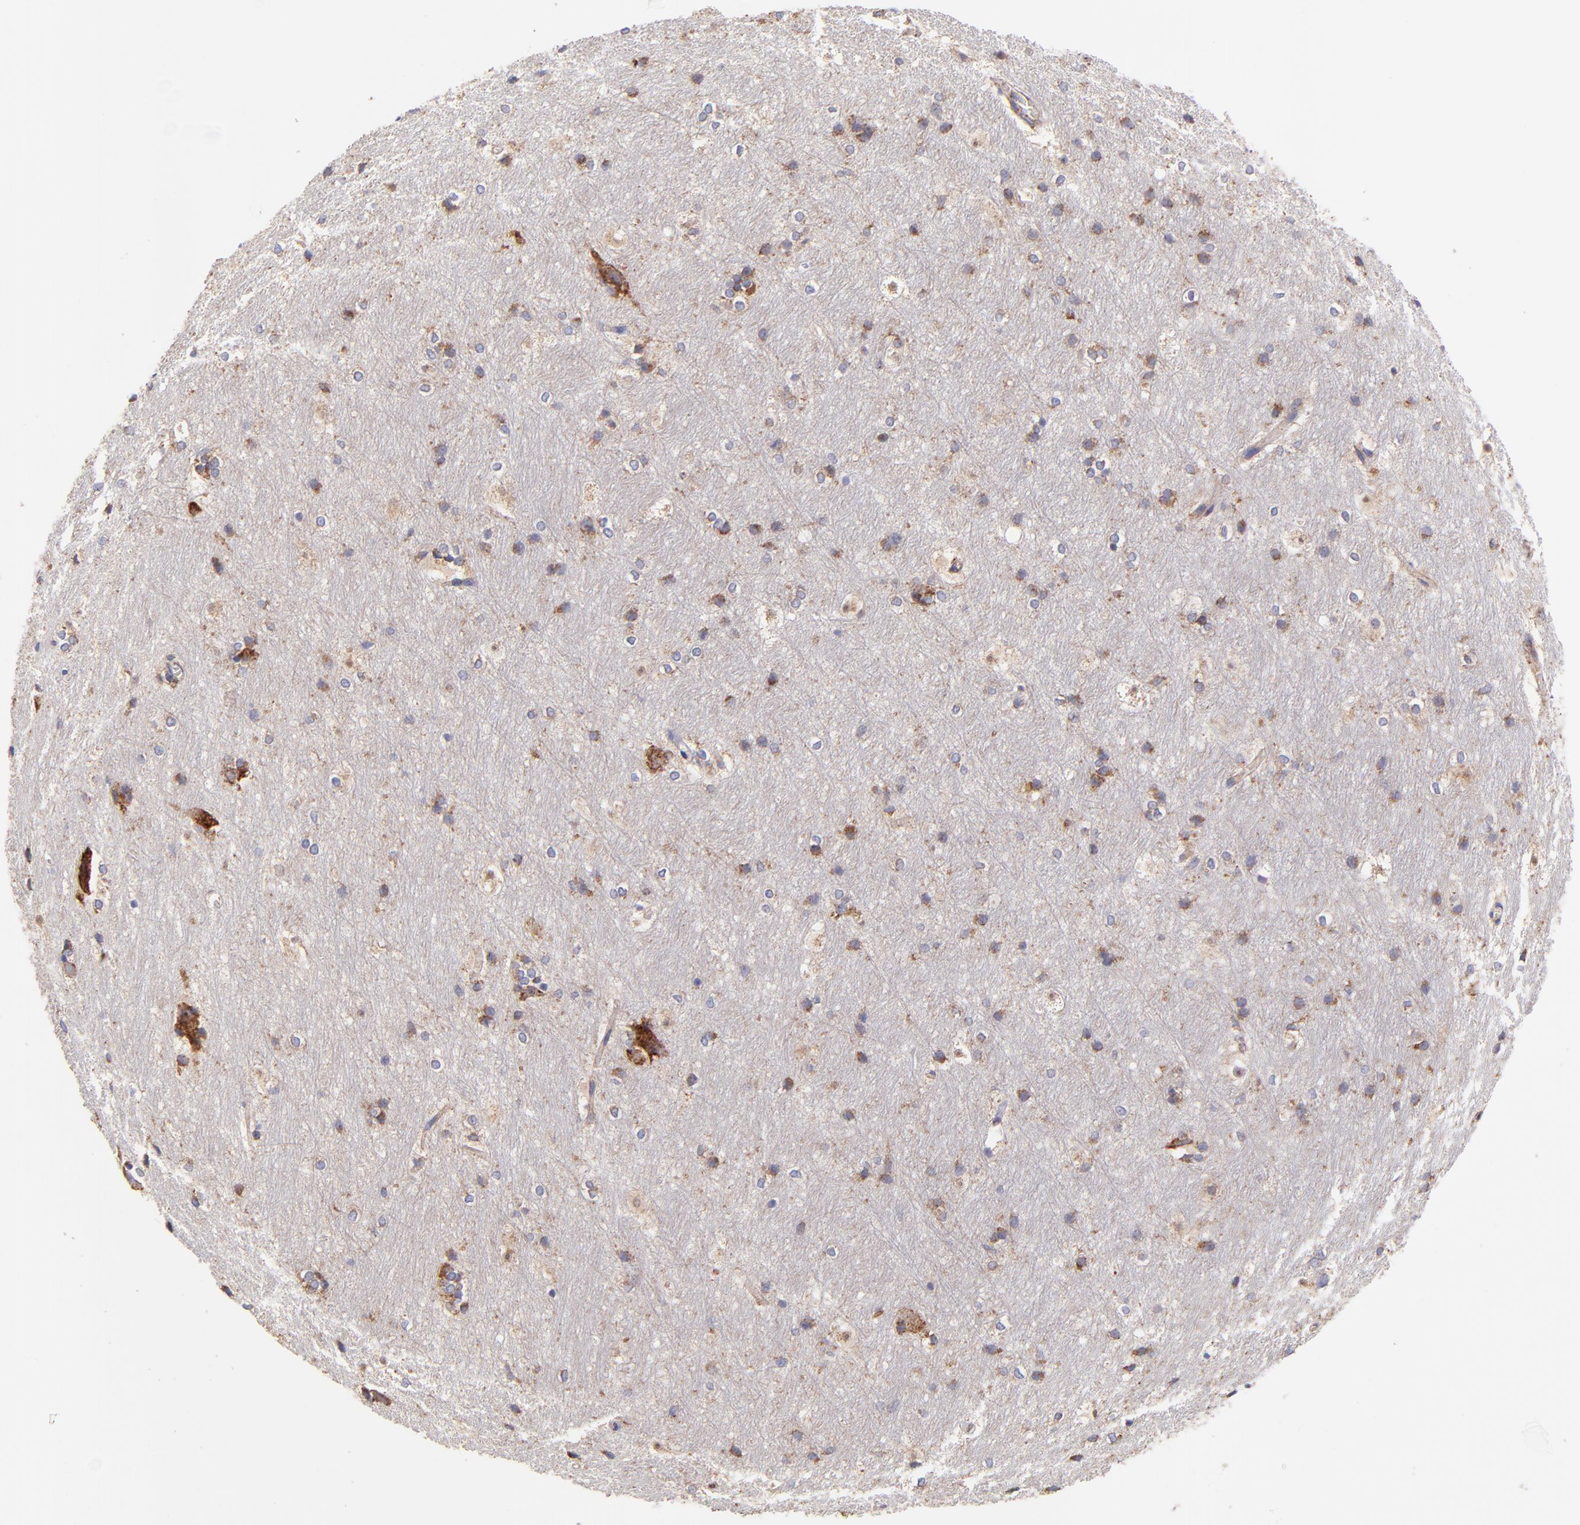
{"staining": {"intensity": "negative", "quantity": "none", "location": "none"}, "tissue": "hippocampus", "cell_type": "Glial cells", "image_type": "normal", "snomed": [{"axis": "morphology", "description": "Normal tissue, NOS"}, {"axis": "topography", "description": "Hippocampus"}], "caption": "This micrograph is of unremarkable hippocampus stained with immunohistochemistry (IHC) to label a protein in brown with the nuclei are counter-stained blue. There is no staining in glial cells. (Stains: DAB IHC with hematoxylin counter stain, Microscopy: brightfield microscopy at high magnification).", "gene": "PREX1", "patient": {"sex": "female", "age": 19}}